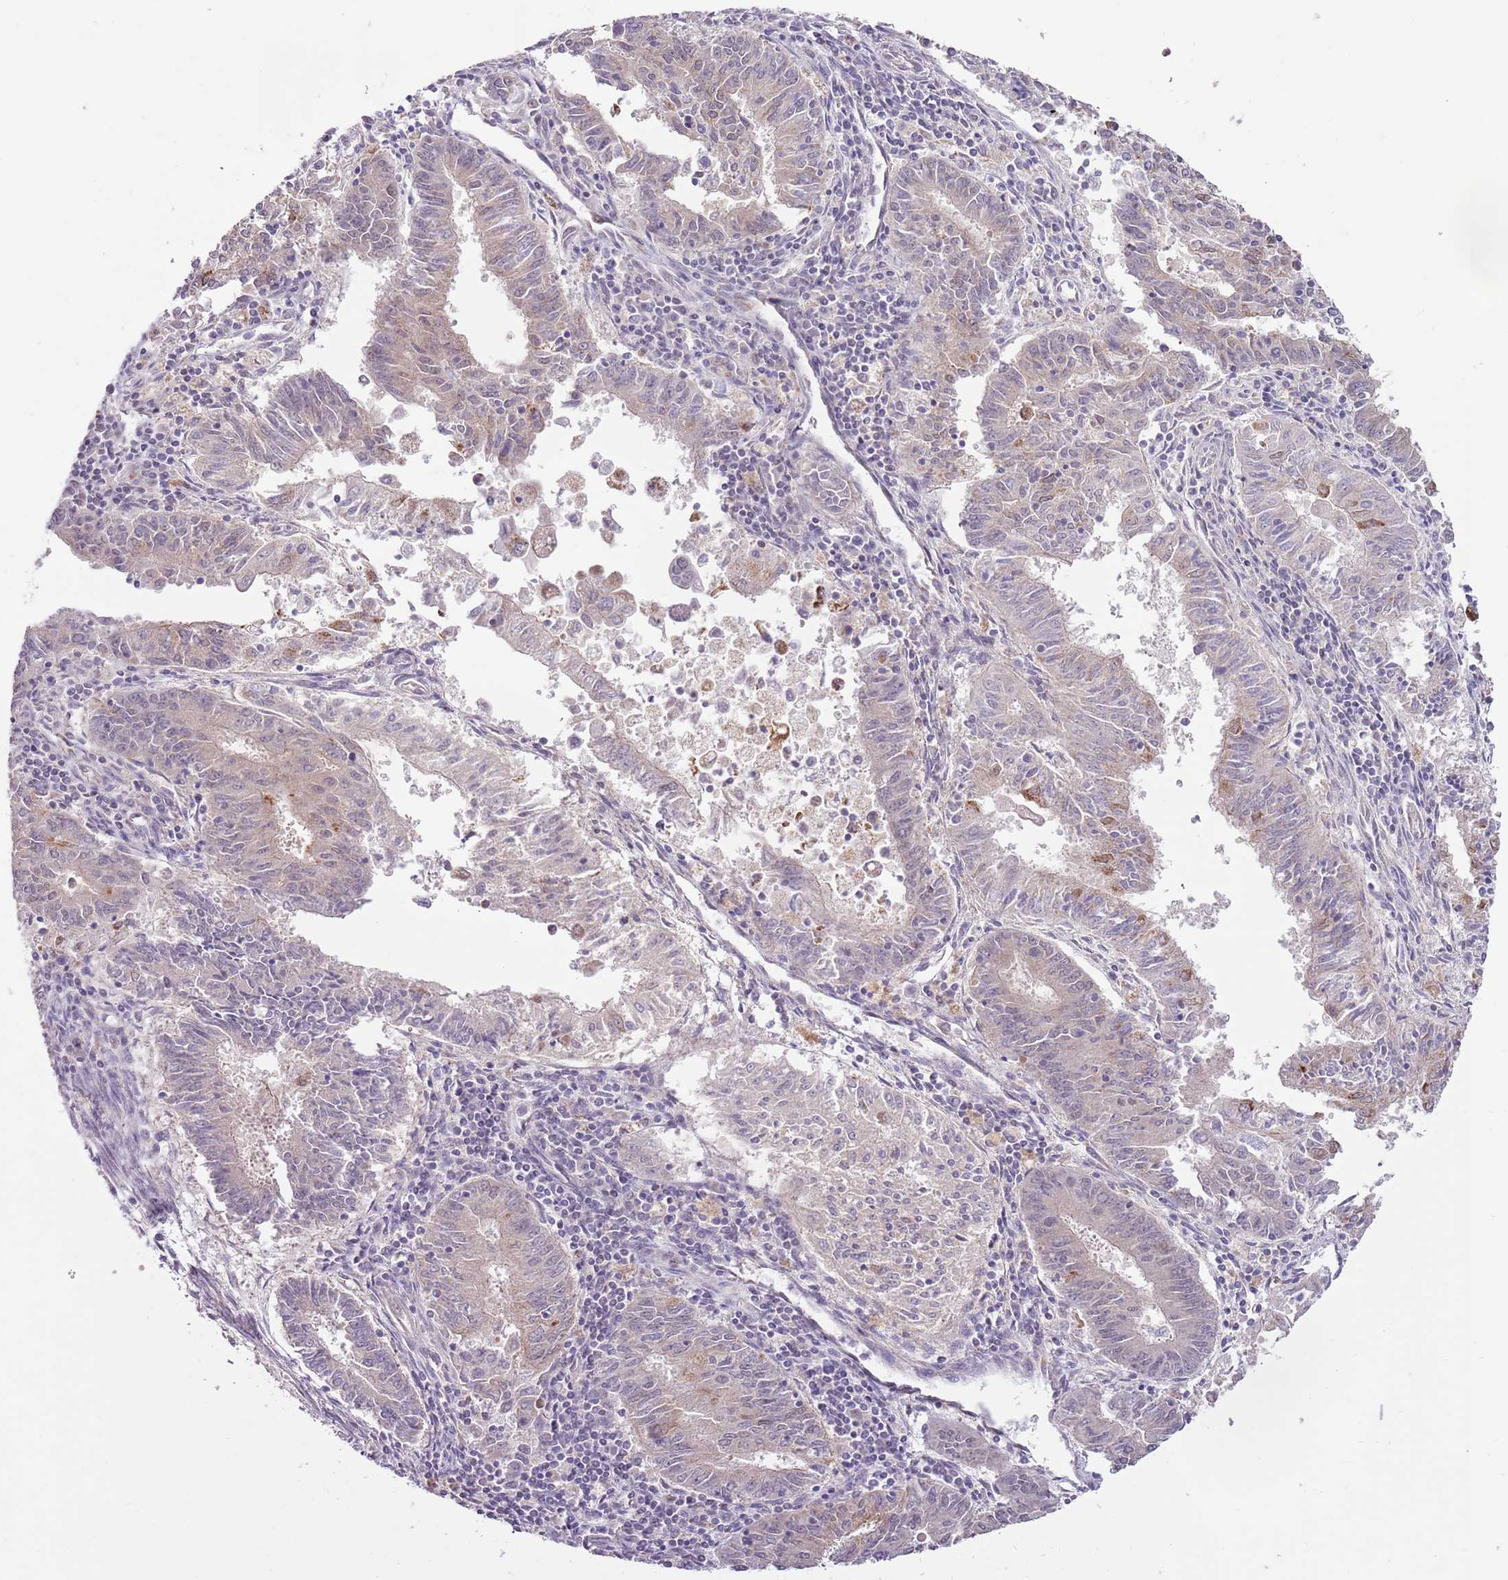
{"staining": {"intensity": "moderate", "quantity": "25%-75%", "location": "cytoplasmic/membranous"}, "tissue": "endometrial cancer", "cell_type": "Tumor cells", "image_type": "cancer", "snomed": [{"axis": "morphology", "description": "Adenocarcinoma, NOS"}, {"axis": "topography", "description": "Endometrium"}], "caption": "A photomicrograph showing moderate cytoplasmic/membranous expression in approximately 25%-75% of tumor cells in adenocarcinoma (endometrial), as visualized by brown immunohistochemical staining.", "gene": "MLLT11", "patient": {"sex": "female", "age": 59}}